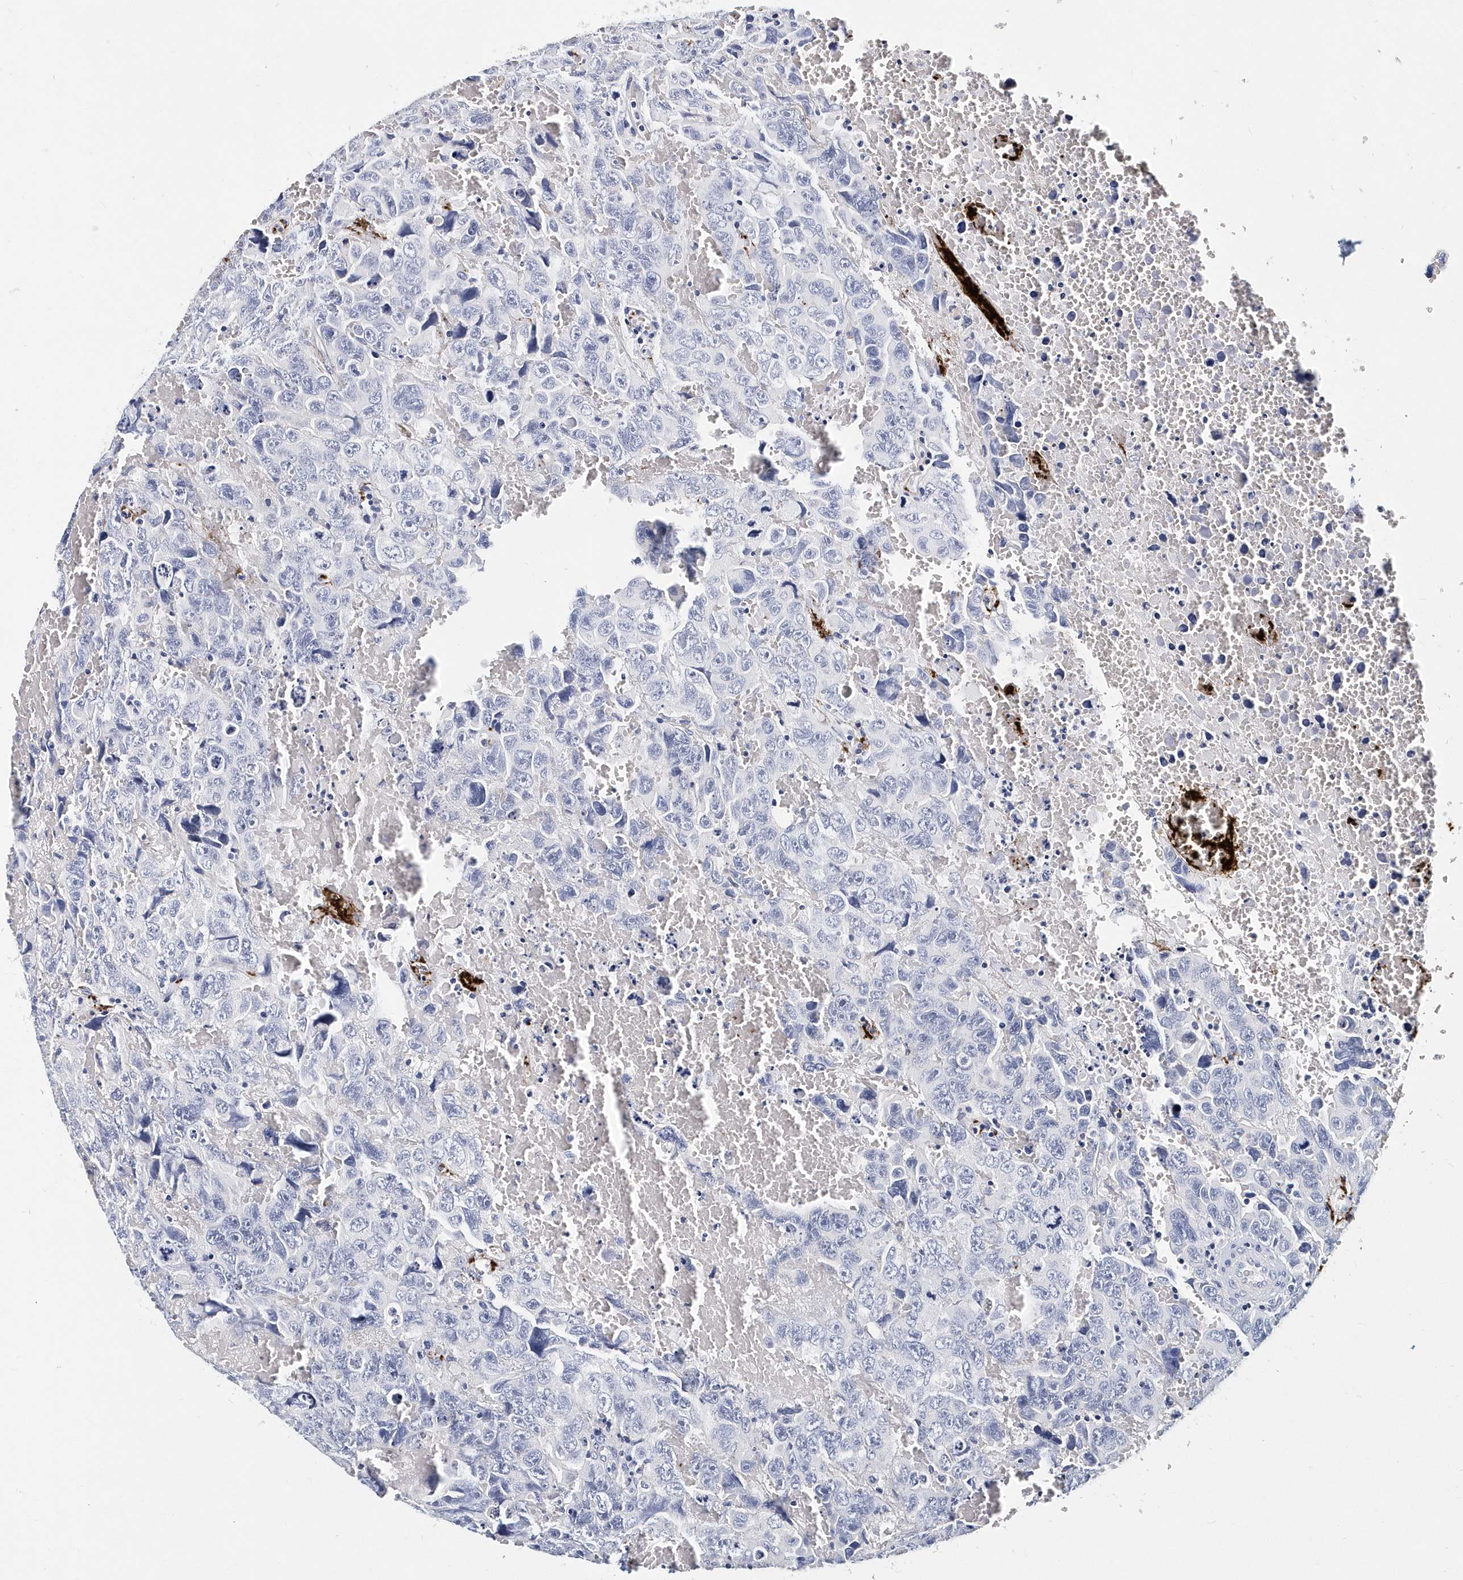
{"staining": {"intensity": "negative", "quantity": "none", "location": "none"}, "tissue": "testis cancer", "cell_type": "Tumor cells", "image_type": "cancer", "snomed": [{"axis": "morphology", "description": "Carcinoma, Embryonal, NOS"}, {"axis": "topography", "description": "Testis"}], "caption": "Tumor cells are negative for protein expression in human testis cancer (embryonal carcinoma). (Immunohistochemistry (ihc), brightfield microscopy, high magnification).", "gene": "ITGA2B", "patient": {"sex": "male", "age": 45}}